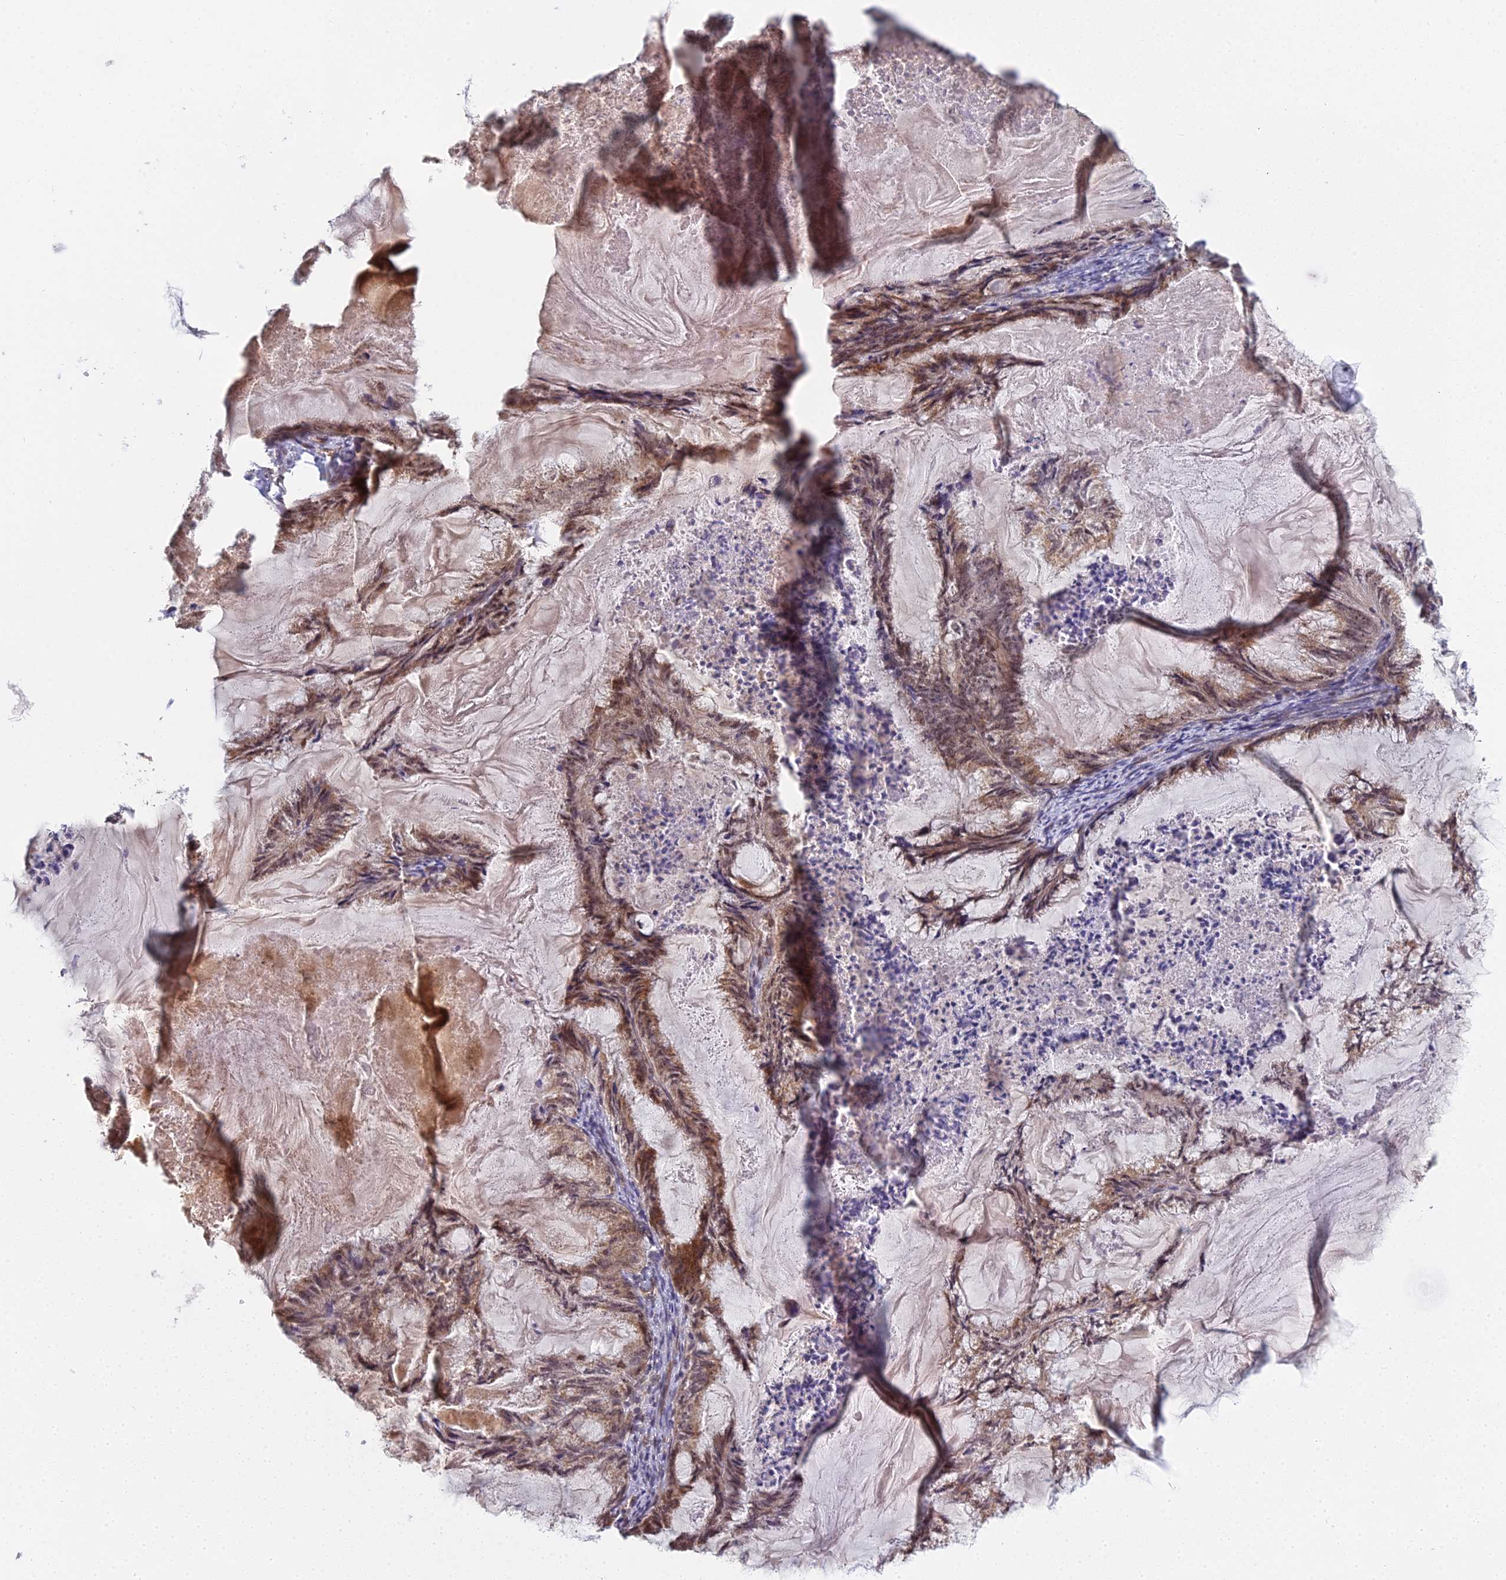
{"staining": {"intensity": "moderate", "quantity": "25%-75%", "location": "cytoplasmic/membranous,nuclear"}, "tissue": "endometrial cancer", "cell_type": "Tumor cells", "image_type": "cancer", "snomed": [{"axis": "morphology", "description": "Adenocarcinoma, NOS"}, {"axis": "topography", "description": "Endometrium"}], "caption": "A high-resolution photomicrograph shows IHC staining of endometrial cancer (adenocarcinoma), which demonstrates moderate cytoplasmic/membranous and nuclear positivity in about 25%-75% of tumor cells.", "gene": "MEOX1", "patient": {"sex": "female", "age": 86}}